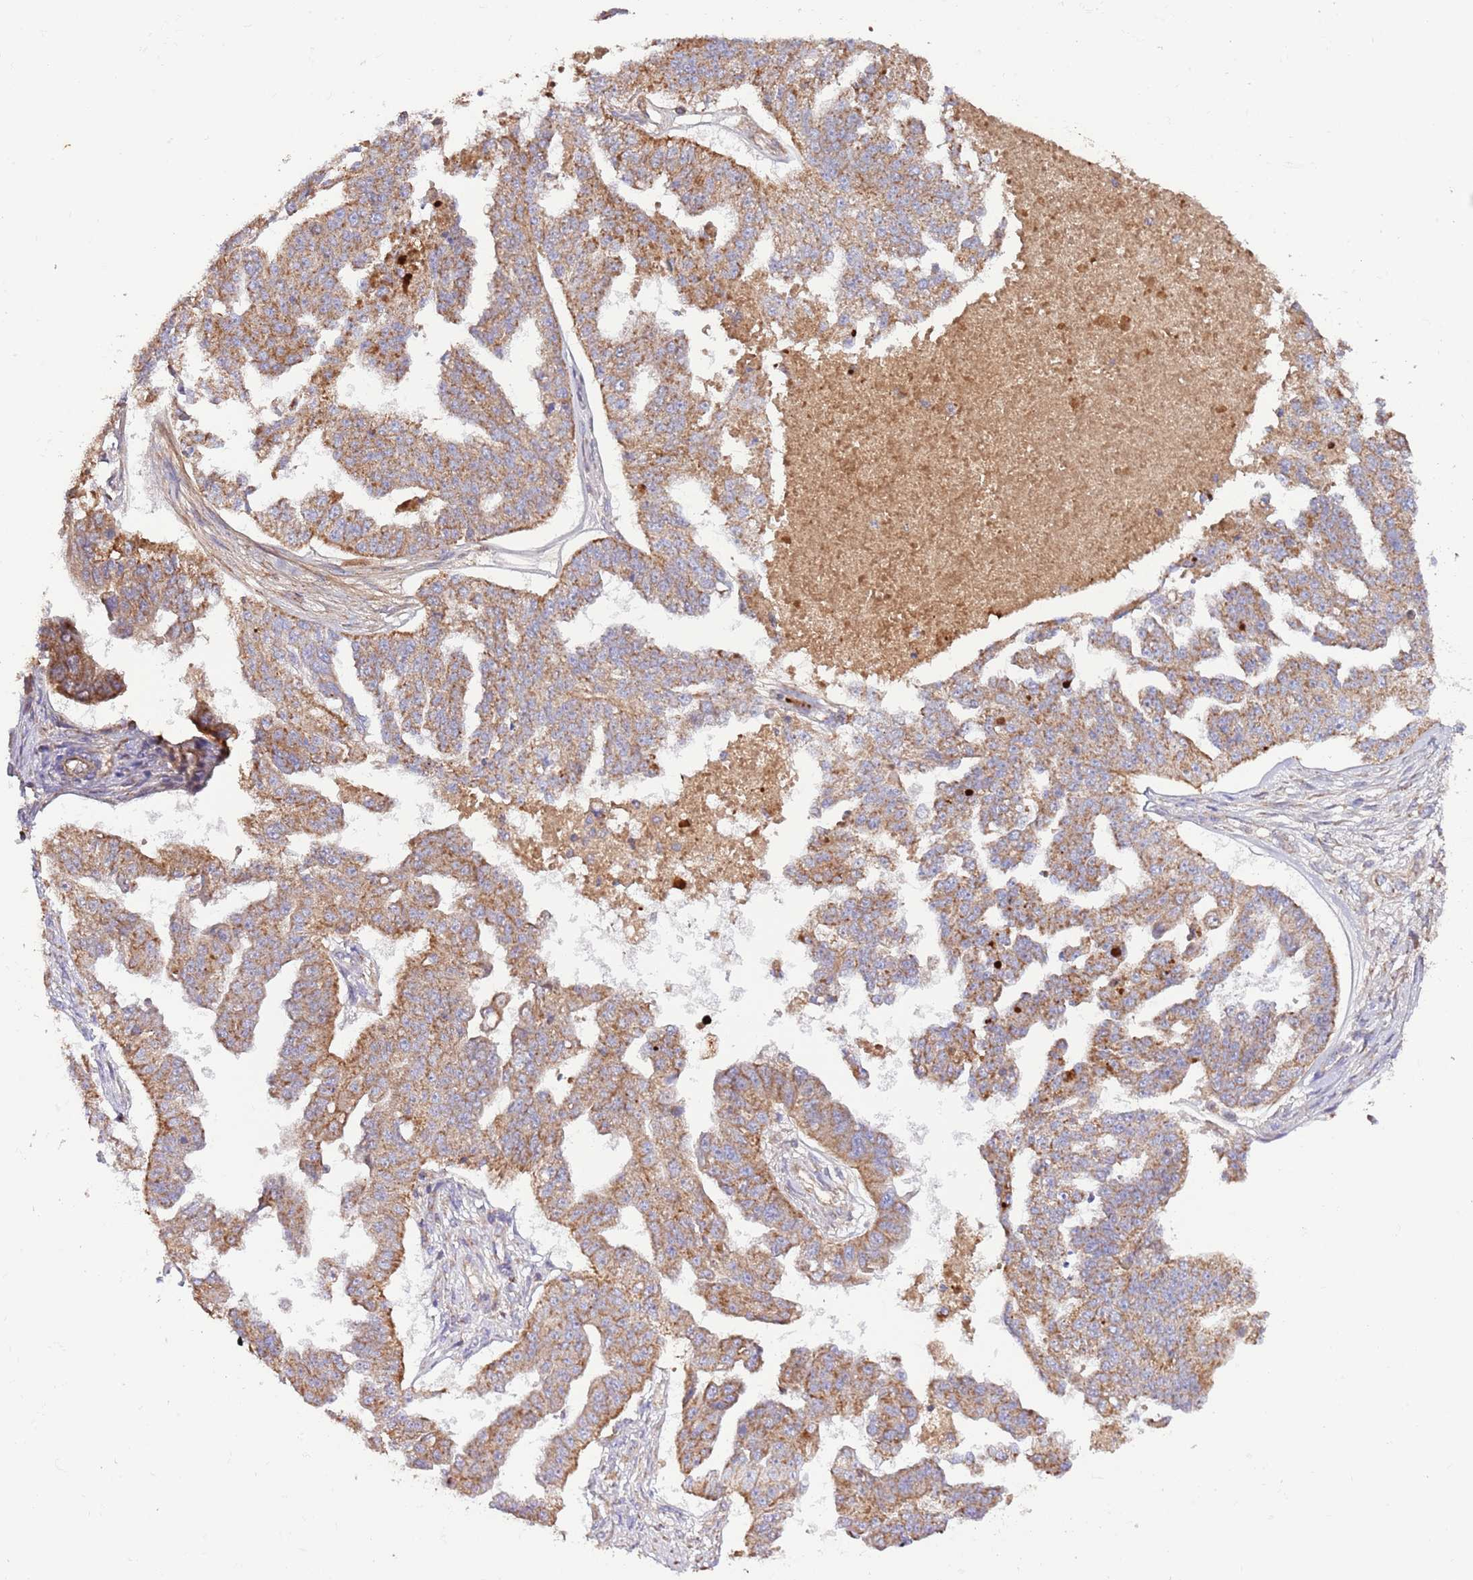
{"staining": {"intensity": "moderate", "quantity": ">75%", "location": "cytoplasmic/membranous"}, "tissue": "ovarian cancer", "cell_type": "Tumor cells", "image_type": "cancer", "snomed": [{"axis": "morphology", "description": "Cystadenocarcinoma, serous, NOS"}, {"axis": "topography", "description": "Ovary"}], "caption": "Tumor cells demonstrate medium levels of moderate cytoplasmic/membranous expression in about >75% of cells in serous cystadenocarcinoma (ovarian). (IHC, brightfield microscopy, high magnification).", "gene": "DNAJA3", "patient": {"sex": "female", "age": 58}}